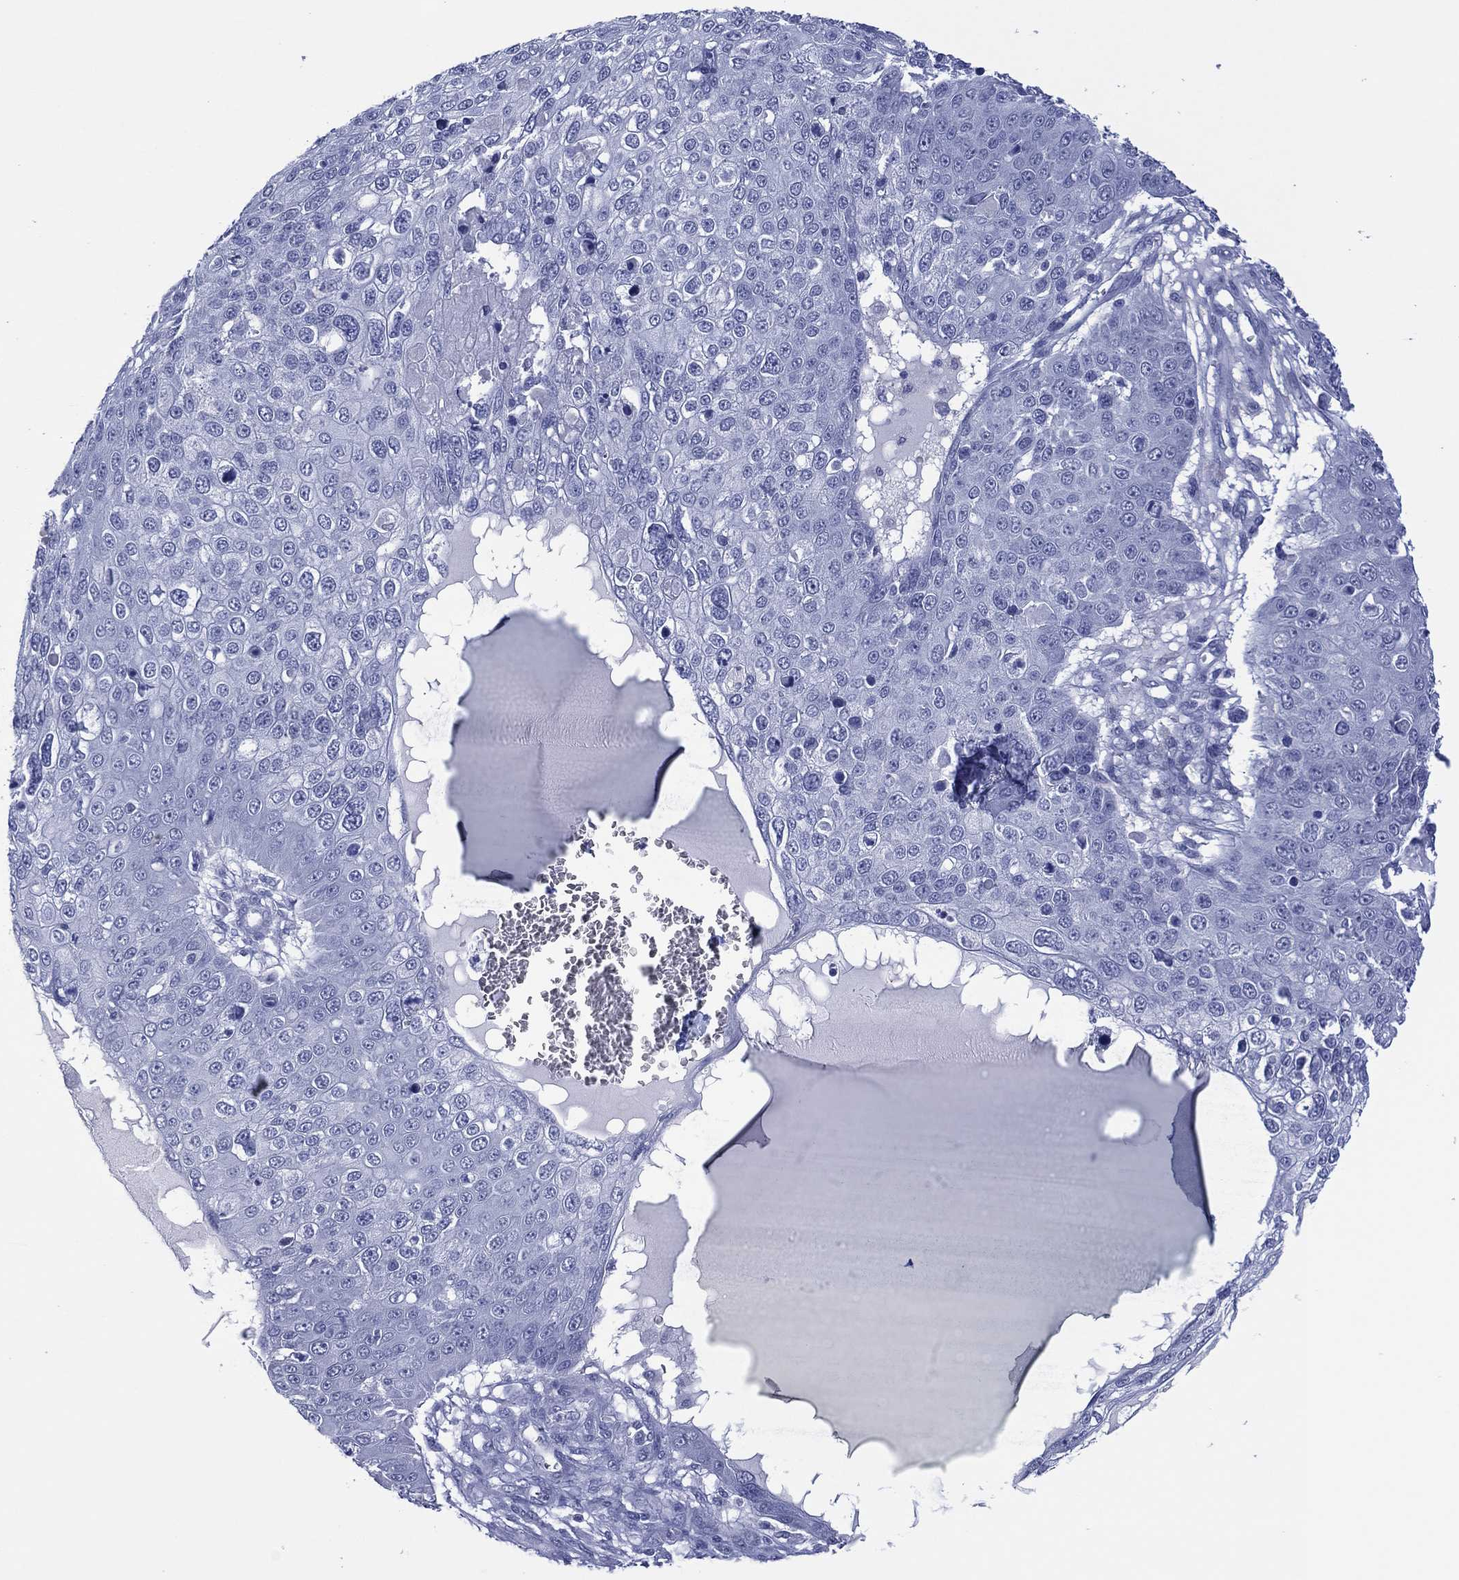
{"staining": {"intensity": "negative", "quantity": "none", "location": "none"}, "tissue": "skin cancer", "cell_type": "Tumor cells", "image_type": "cancer", "snomed": [{"axis": "morphology", "description": "Squamous cell carcinoma, NOS"}, {"axis": "topography", "description": "Skin"}], "caption": "IHC image of neoplastic tissue: human skin squamous cell carcinoma stained with DAB shows no significant protein staining in tumor cells.", "gene": "UTF1", "patient": {"sex": "male", "age": 71}}